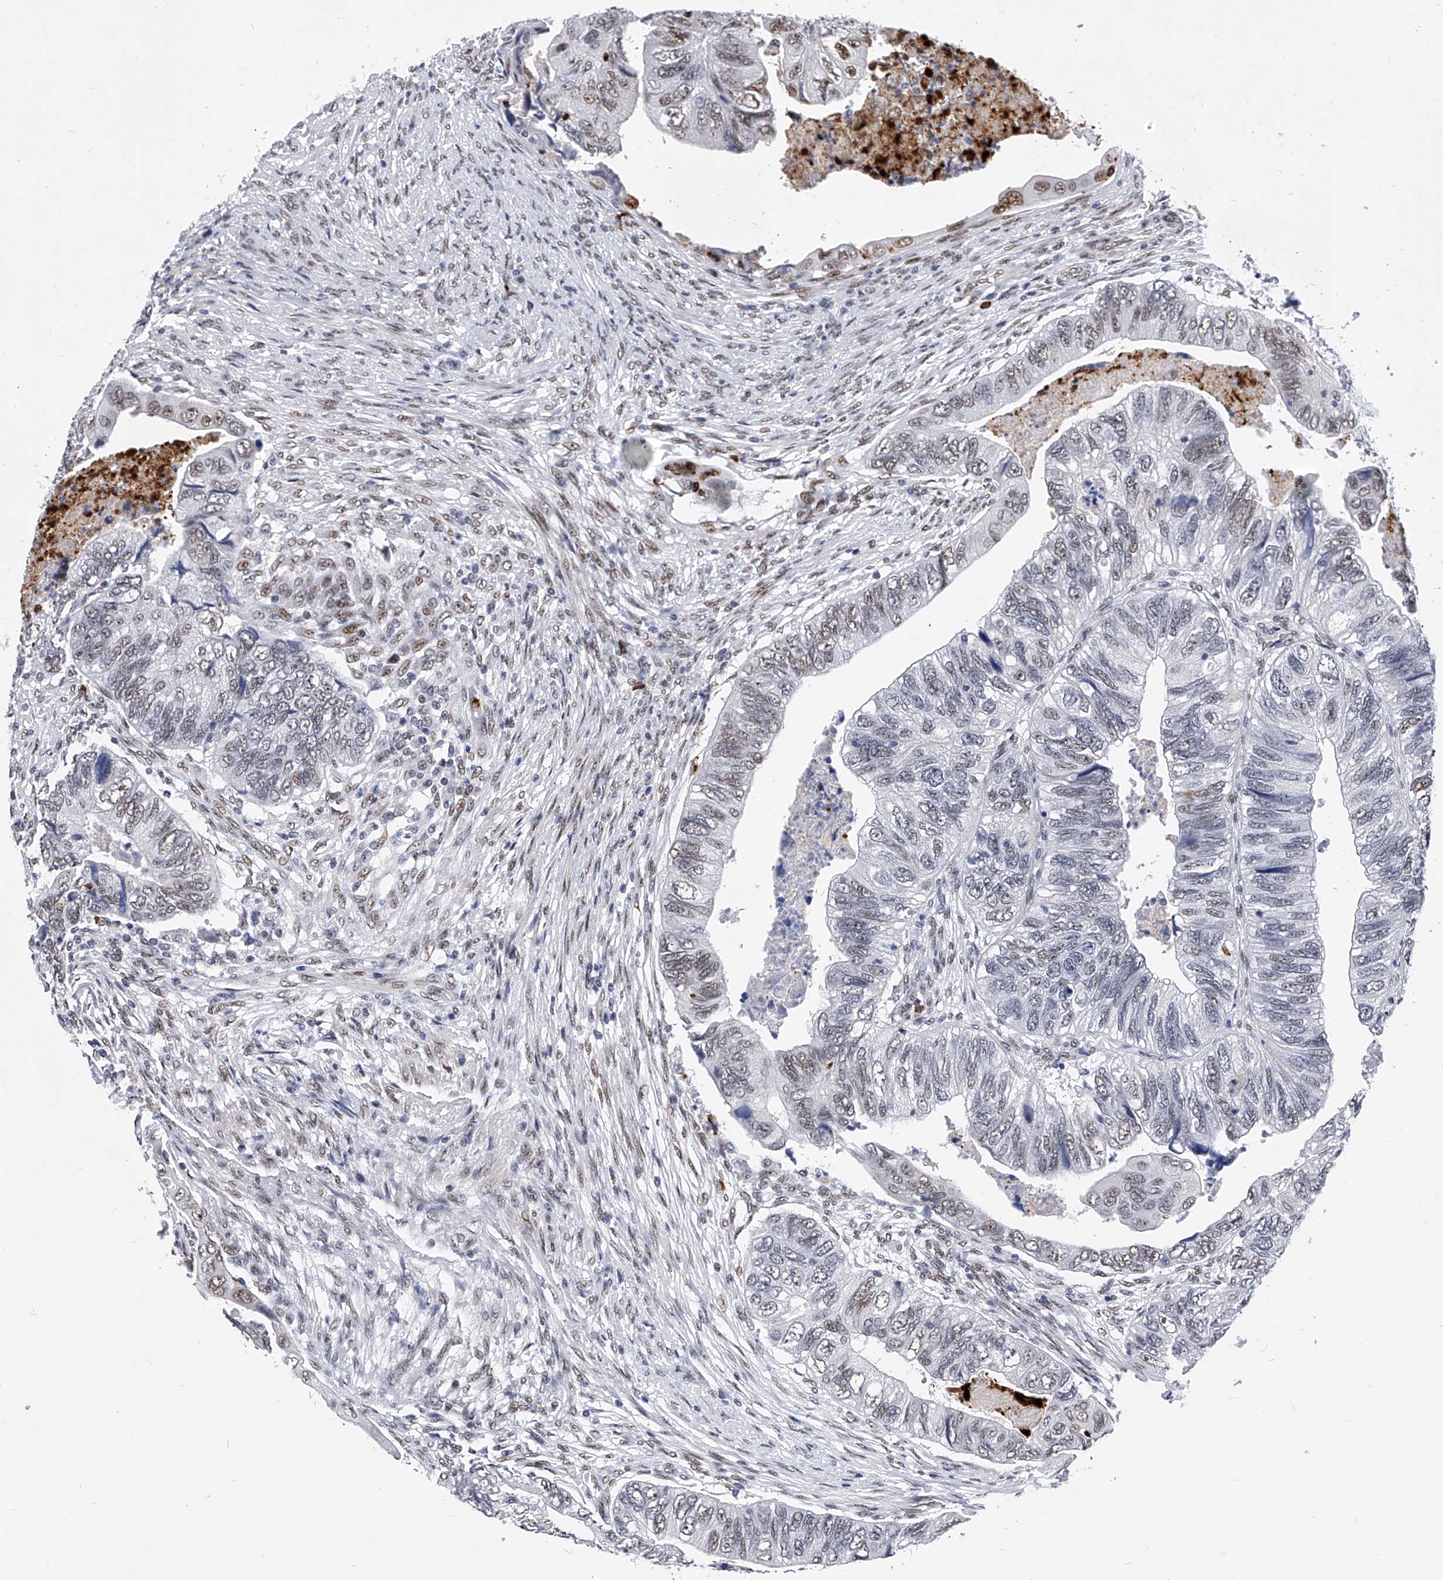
{"staining": {"intensity": "weak", "quantity": "25%-75%", "location": "nuclear"}, "tissue": "colorectal cancer", "cell_type": "Tumor cells", "image_type": "cancer", "snomed": [{"axis": "morphology", "description": "Adenocarcinoma, NOS"}, {"axis": "topography", "description": "Rectum"}], "caption": "Brown immunohistochemical staining in human colorectal adenocarcinoma exhibits weak nuclear positivity in approximately 25%-75% of tumor cells.", "gene": "TESK2", "patient": {"sex": "male", "age": 63}}